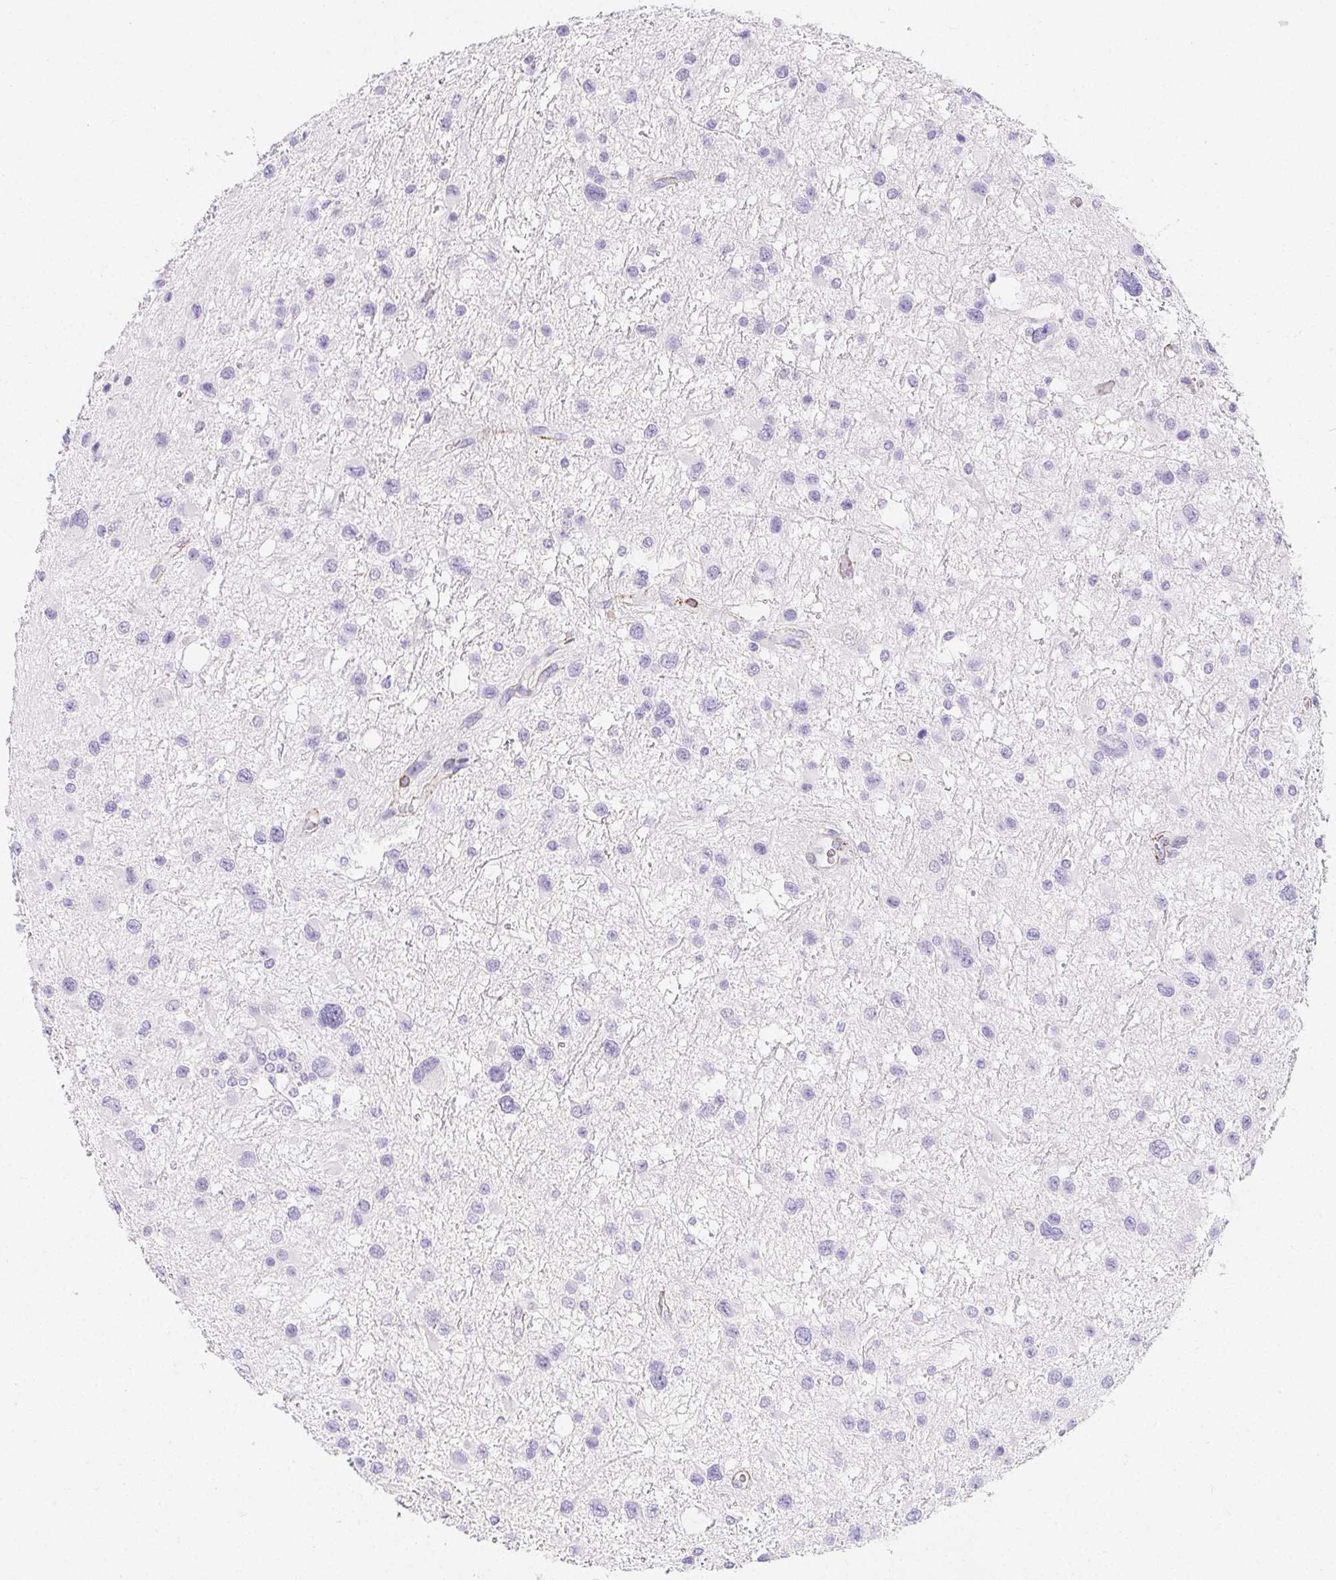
{"staining": {"intensity": "negative", "quantity": "none", "location": "none"}, "tissue": "glioma", "cell_type": "Tumor cells", "image_type": "cancer", "snomed": [{"axis": "morphology", "description": "Glioma, malignant, Low grade"}, {"axis": "topography", "description": "Brain"}], "caption": "IHC micrograph of neoplastic tissue: glioma stained with DAB (3,3'-diaminobenzidine) displays no significant protein expression in tumor cells.", "gene": "HRC", "patient": {"sex": "female", "age": 32}}